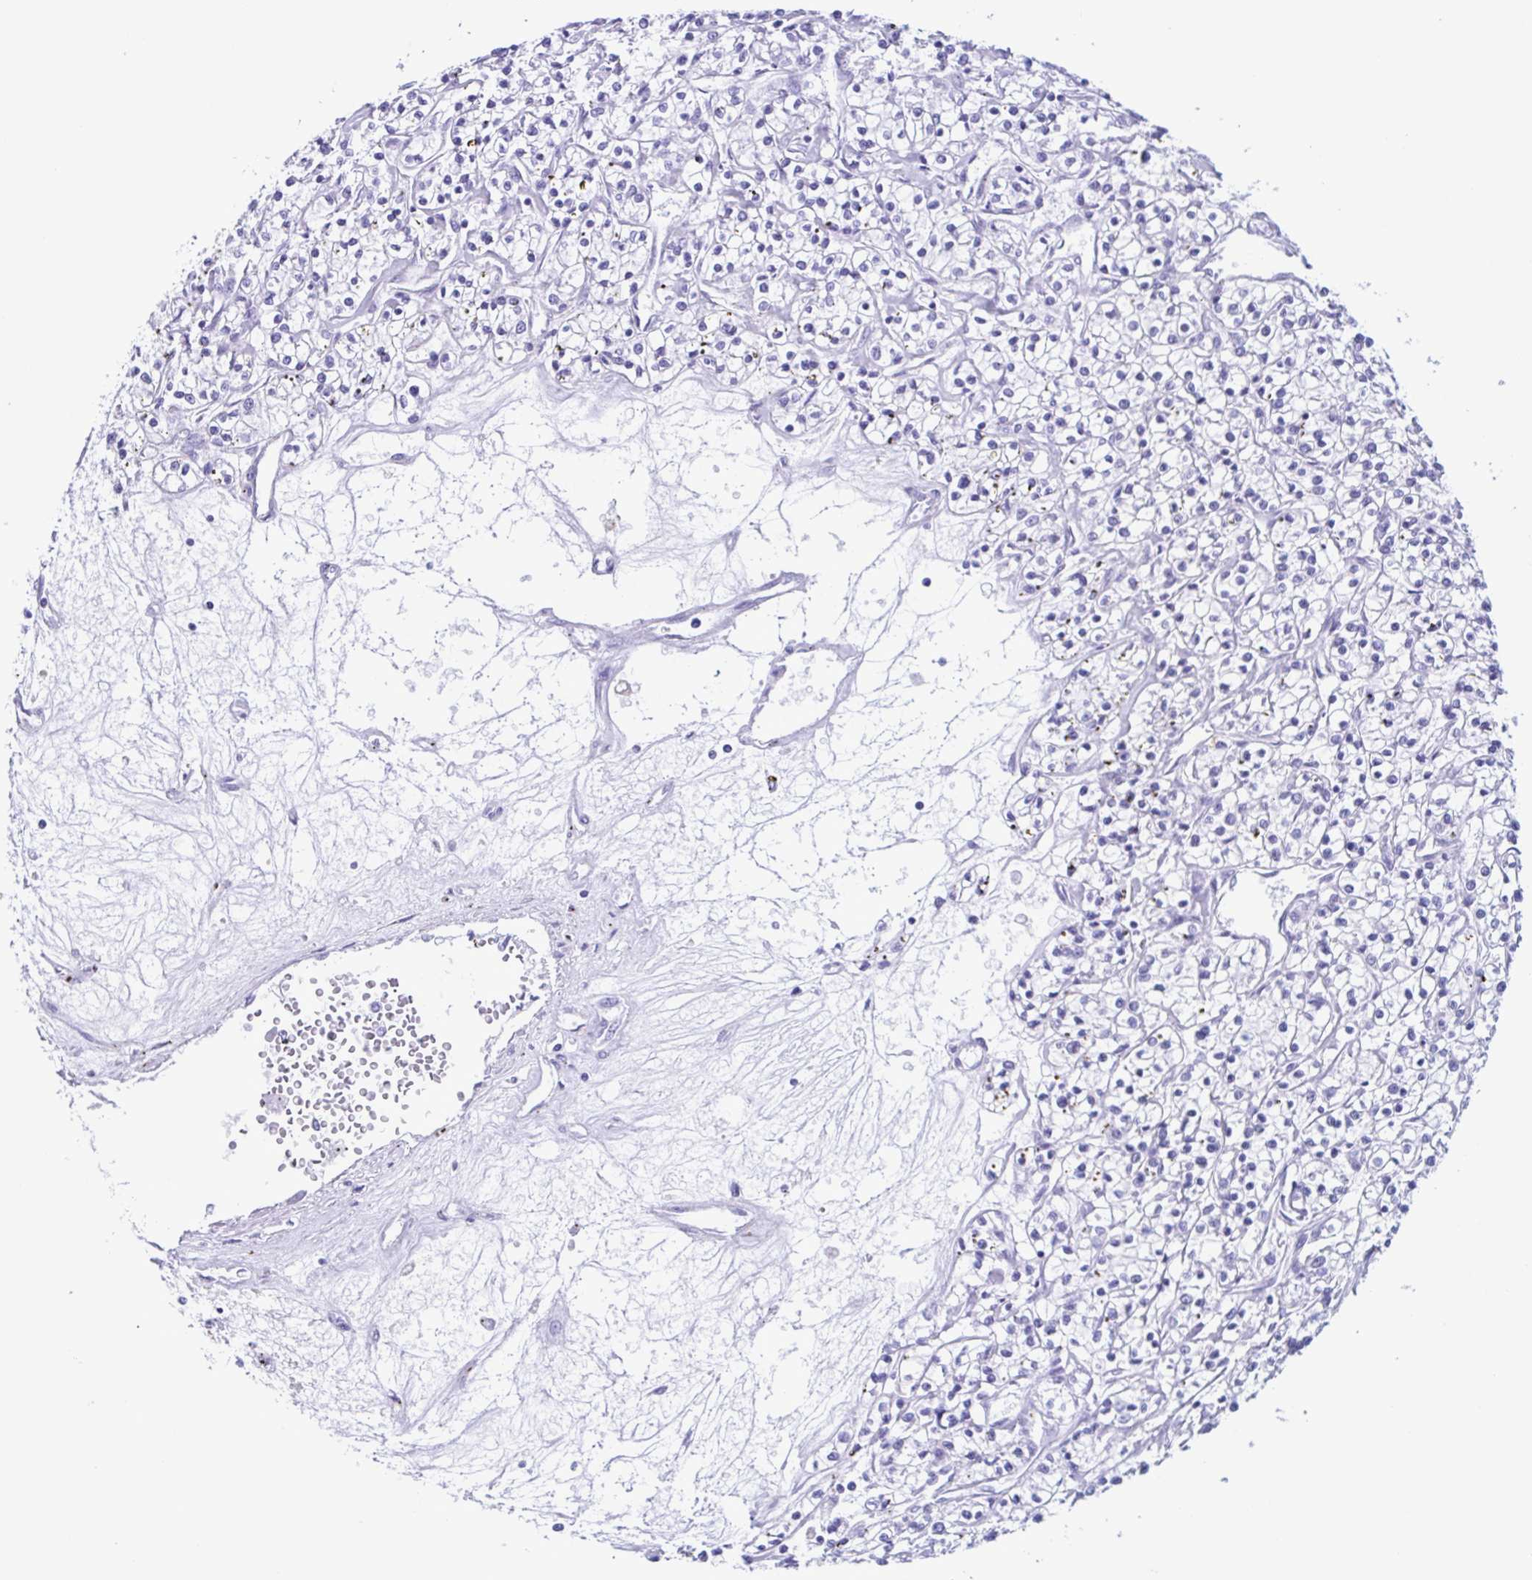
{"staining": {"intensity": "negative", "quantity": "none", "location": "none"}, "tissue": "renal cancer", "cell_type": "Tumor cells", "image_type": "cancer", "snomed": [{"axis": "morphology", "description": "Adenocarcinoma, NOS"}, {"axis": "topography", "description": "Kidney"}], "caption": "High magnification brightfield microscopy of renal cancer (adenocarcinoma) stained with DAB (3,3'-diaminobenzidine) (brown) and counterstained with hematoxylin (blue): tumor cells show no significant staining. (DAB (3,3'-diaminobenzidine) immunohistochemistry, high magnification).", "gene": "ACTRT3", "patient": {"sex": "female", "age": 59}}